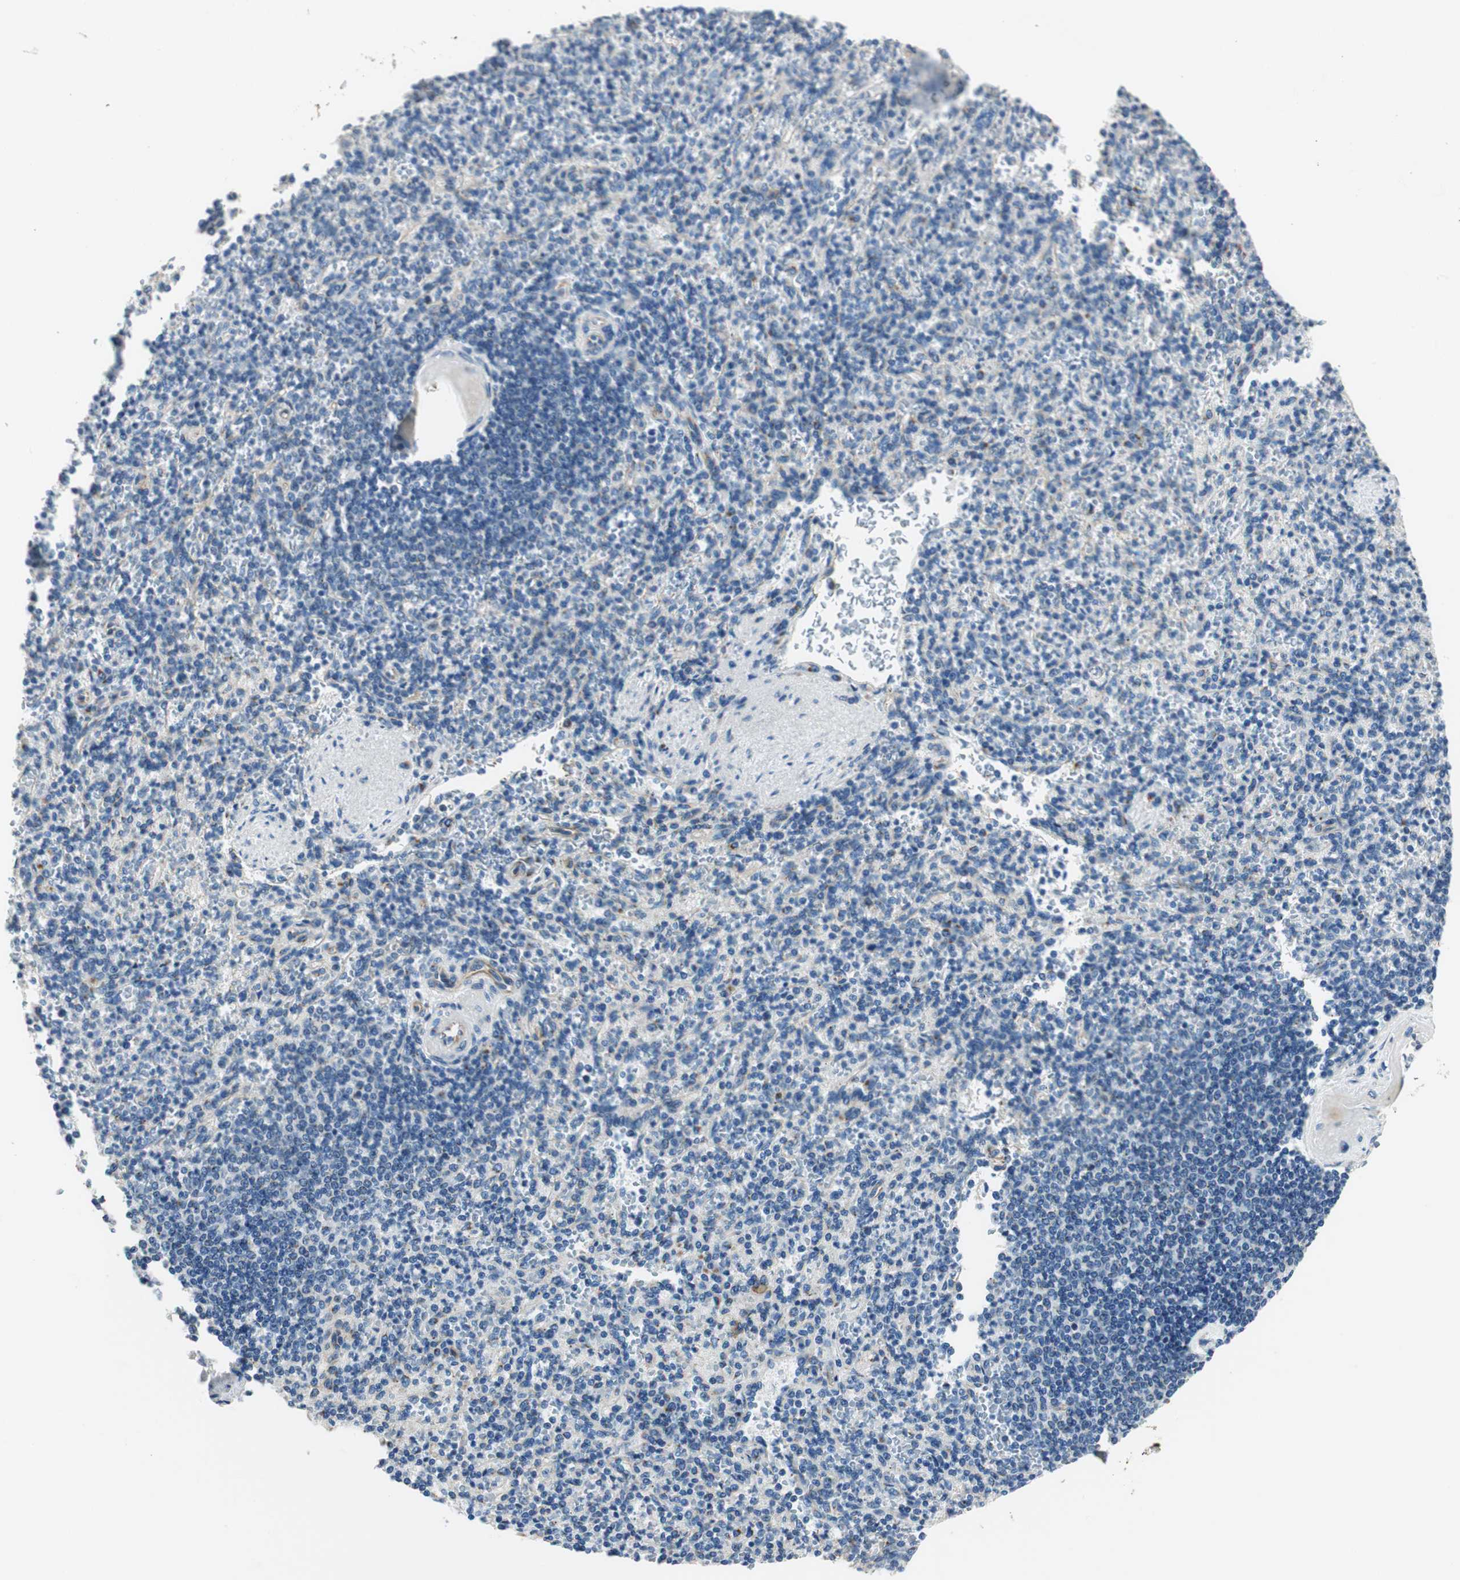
{"staining": {"intensity": "moderate", "quantity": "<25%", "location": "cytoplasmic/membranous"}, "tissue": "spleen", "cell_type": "Cells in red pulp", "image_type": "normal", "snomed": [{"axis": "morphology", "description": "Normal tissue, NOS"}, {"axis": "topography", "description": "Spleen"}], "caption": "There is low levels of moderate cytoplasmic/membranous expression in cells in red pulp of unremarkable spleen, as demonstrated by immunohistochemical staining (brown color).", "gene": "TMF1", "patient": {"sex": "female", "age": 74}}